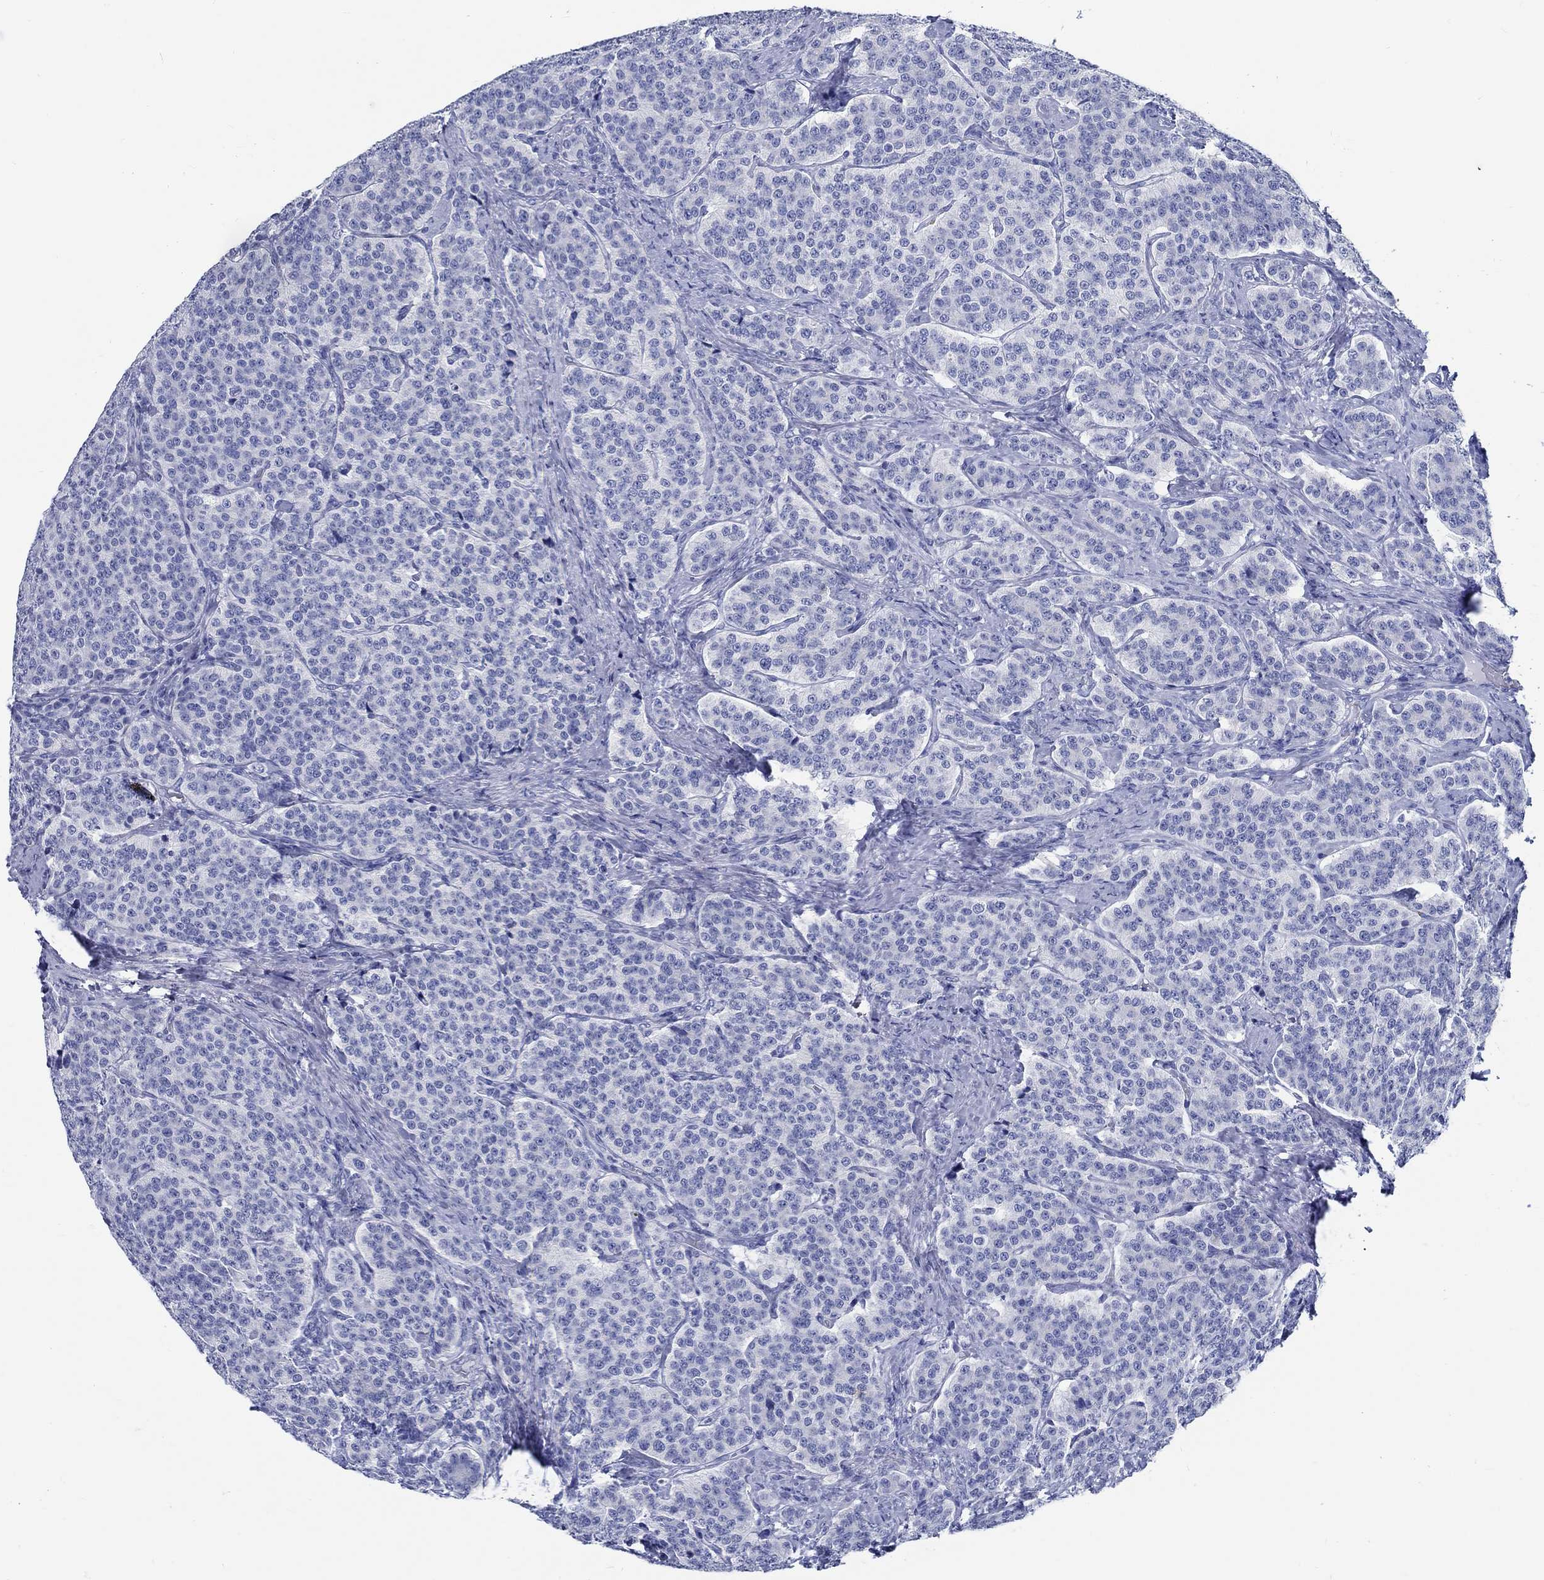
{"staining": {"intensity": "negative", "quantity": "none", "location": "none"}, "tissue": "carcinoid", "cell_type": "Tumor cells", "image_type": "cancer", "snomed": [{"axis": "morphology", "description": "Carcinoid, malignant, NOS"}, {"axis": "topography", "description": "Small intestine"}], "caption": "An immunohistochemistry photomicrograph of malignant carcinoid is shown. There is no staining in tumor cells of malignant carcinoid.", "gene": "RD3L", "patient": {"sex": "female", "age": 58}}